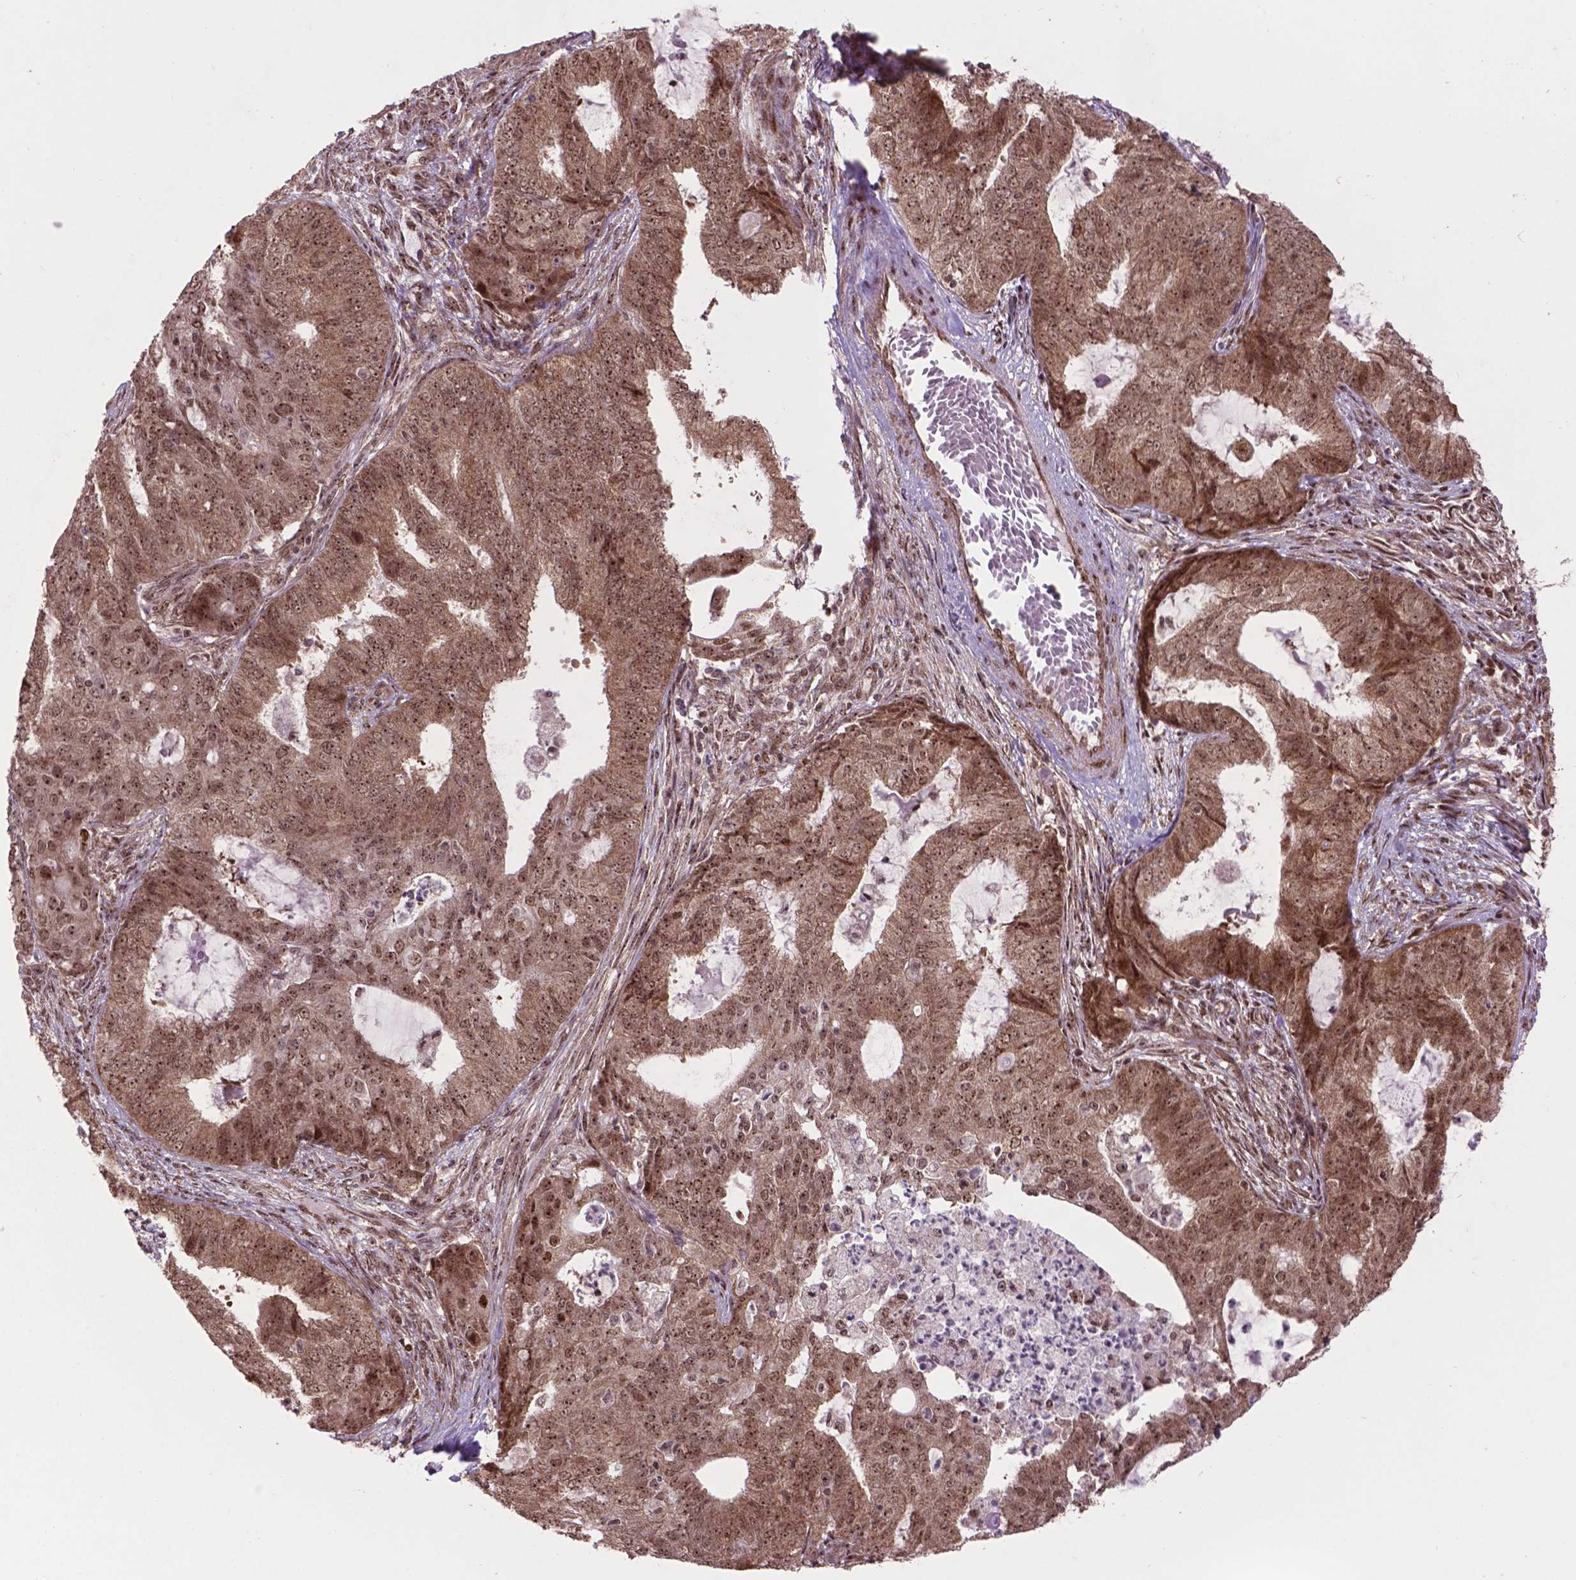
{"staining": {"intensity": "moderate", "quantity": ">75%", "location": "nuclear"}, "tissue": "endometrial cancer", "cell_type": "Tumor cells", "image_type": "cancer", "snomed": [{"axis": "morphology", "description": "Adenocarcinoma, NOS"}, {"axis": "topography", "description": "Endometrium"}], "caption": "A high-resolution image shows immunohistochemistry (IHC) staining of endometrial adenocarcinoma, which demonstrates moderate nuclear staining in about >75% of tumor cells.", "gene": "CSNK2A1", "patient": {"sex": "female", "age": 62}}